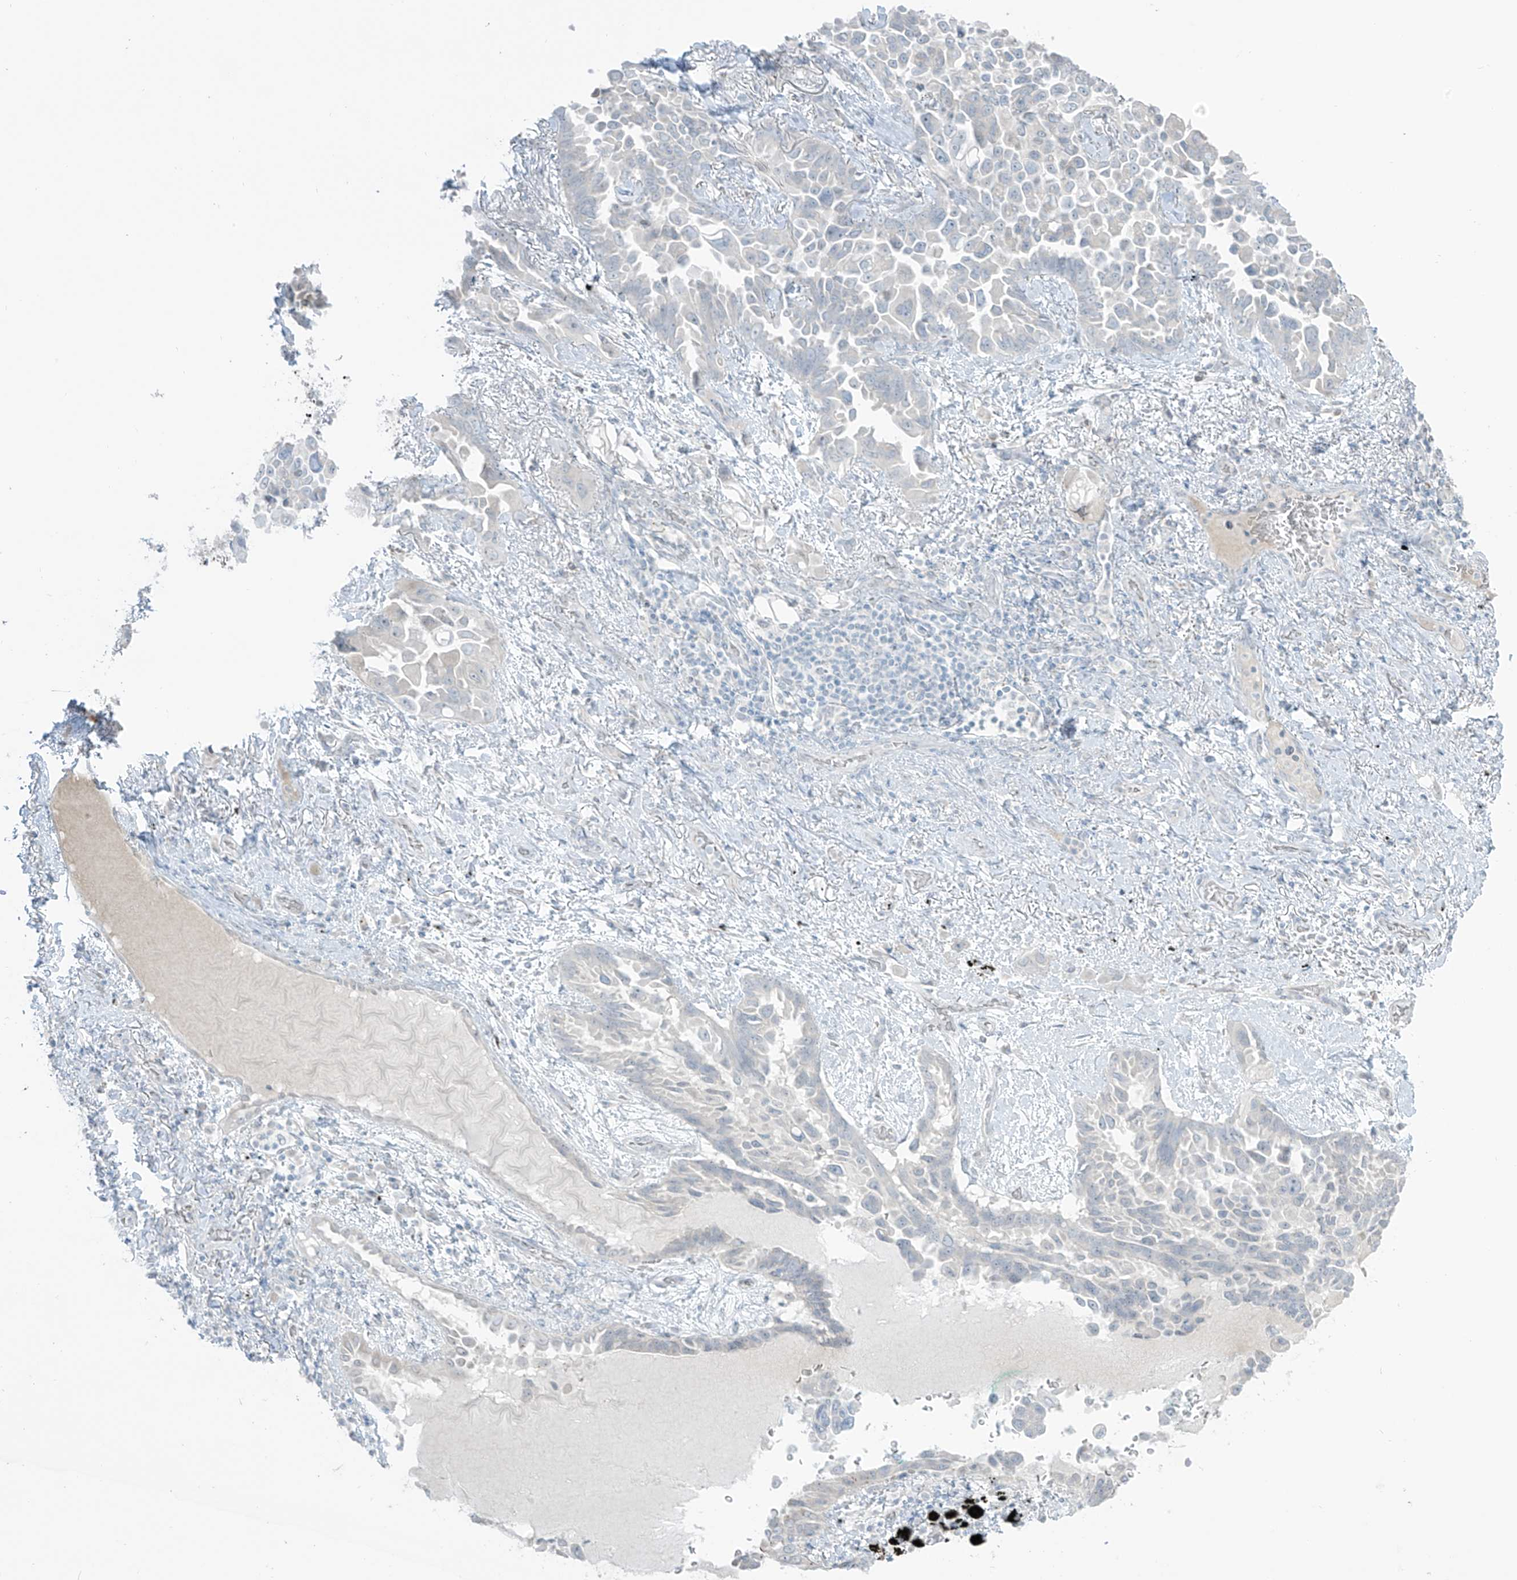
{"staining": {"intensity": "negative", "quantity": "none", "location": "none"}, "tissue": "lung cancer", "cell_type": "Tumor cells", "image_type": "cancer", "snomed": [{"axis": "morphology", "description": "Adenocarcinoma, NOS"}, {"axis": "topography", "description": "Lung"}], "caption": "This is an immunohistochemistry micrograph of human lung adenocarcinoma. There is no staining in tumor cells.", "gene": "PRDM6", "patient": {"sex": "female", "age": 67}}